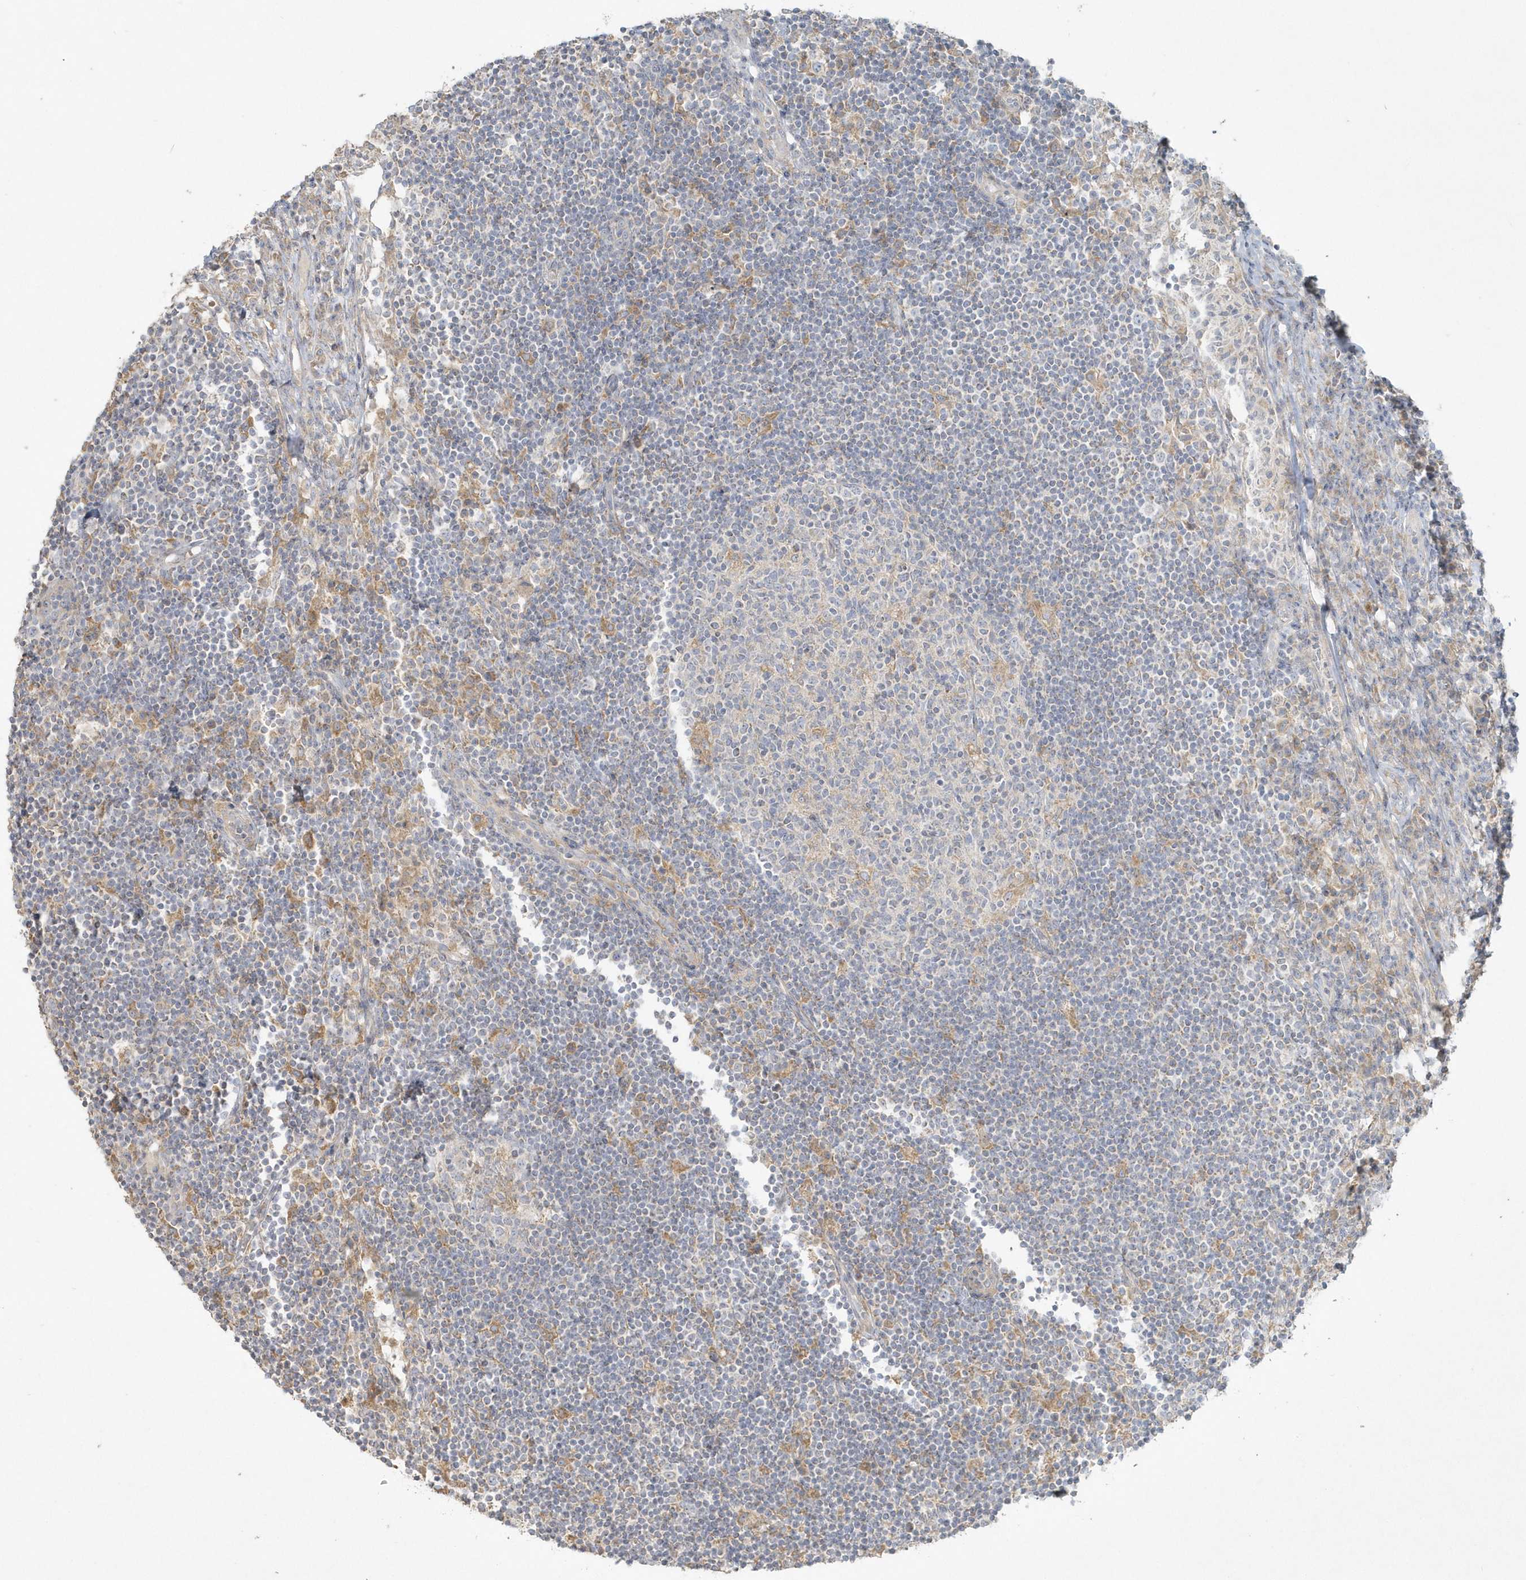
{"staining": {"intensity": "negative", "quantity": "none", "location": "none"}, "tissue": "lymph node", "cell_type": "Germinal center cells", "image_type": "normal", "snomed": [{"axis": "morphology", "description": "Normal tissue, NOS"}, {"axis": "topography", "description": "Lymph node"}], "caption": "An immunohistochemistry (IHC) micrograph of benign lymph node is shown. There is no staining in germinal center cells of lymph node. The staining is performed using DAB brown chromogen with nuclei counter-stained in using hematoxylin.", "gene": "BLTP3A", "patient": {"sex": "female", "age": 53}}